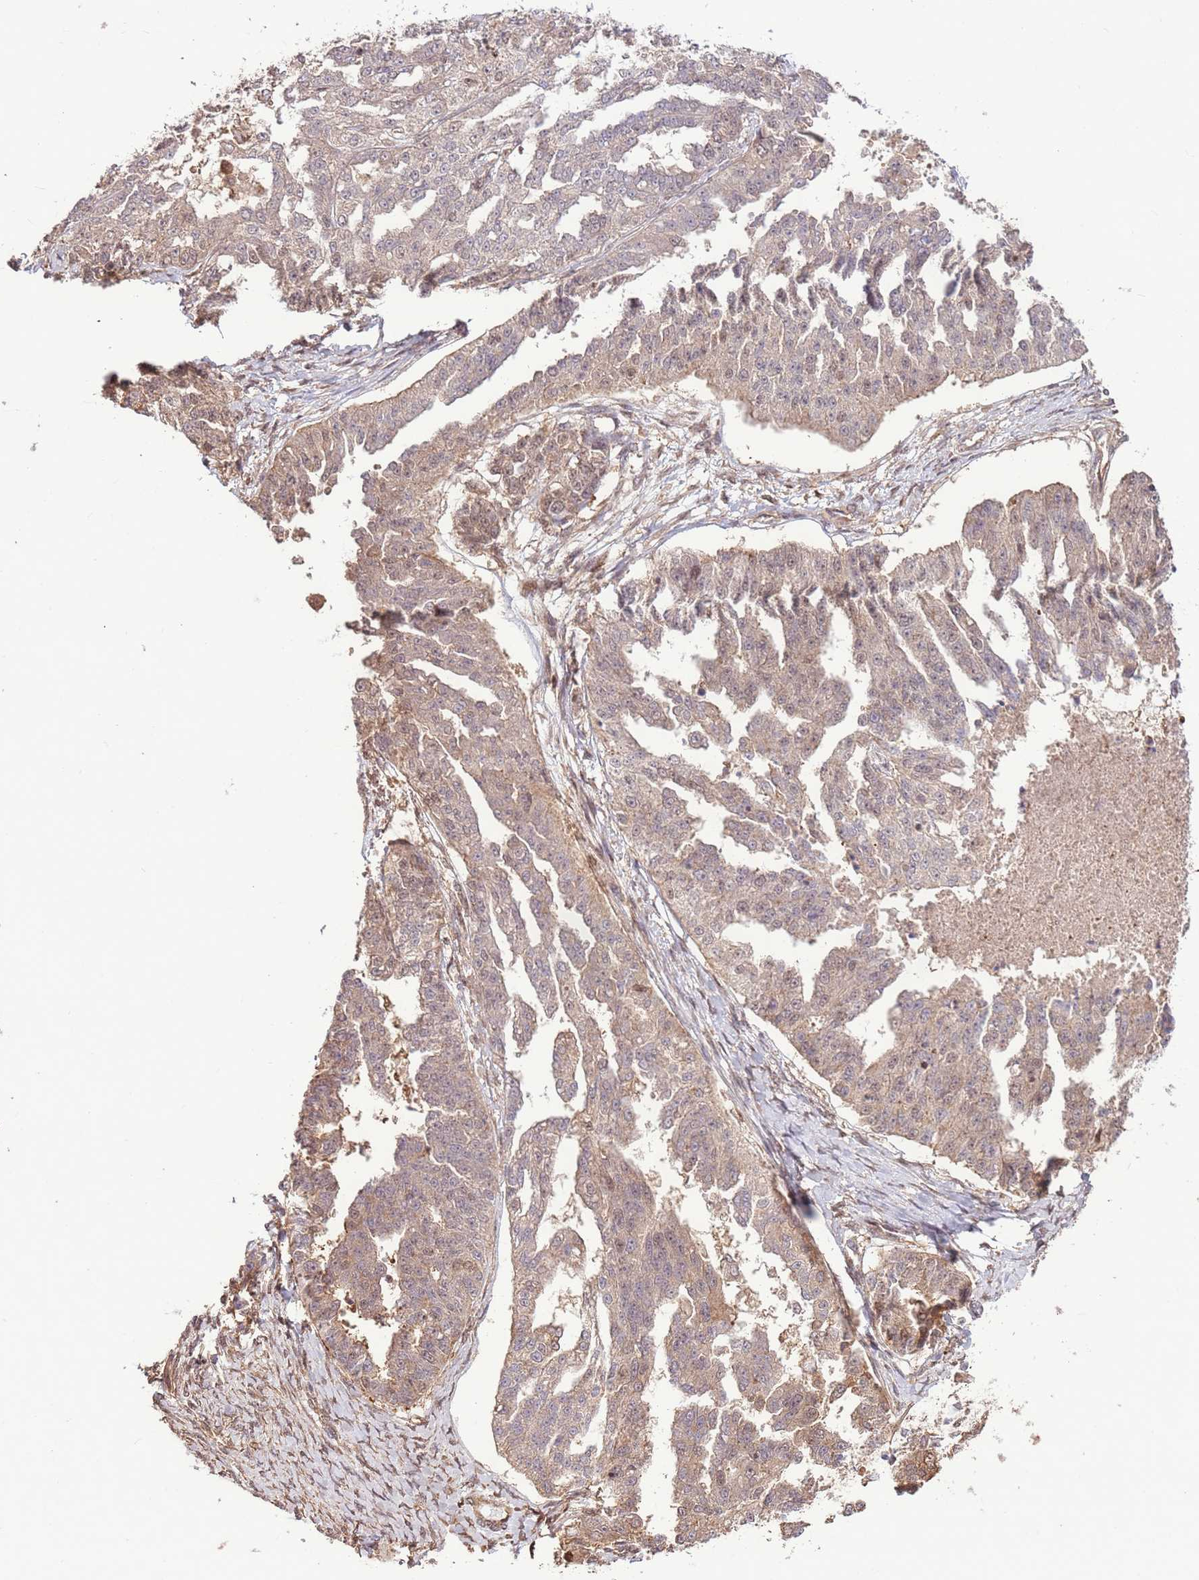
{"staining": {"intensity": "weak", "quantity": "25%-75%", "location": "cytoplasmic/membranous"}, "tissue": "ovarian cancer", "cell_type": "Tumor cells", "image_type": "cancer", "snomed": [{"axis": "morphology", "description": "Cystadenocarcinoma, serous, NOS"}, {"axis": "topography", "description": "Ovary"}], "caption": "A high-resolution image shows IHC staining of ovarian cancer, which exhibits weak cytoplasmic/membranous staining in approximately 25%-75% of tumor cells.", "gene": "CCDC112", "patient": {"sex": "female", "age": 58}}